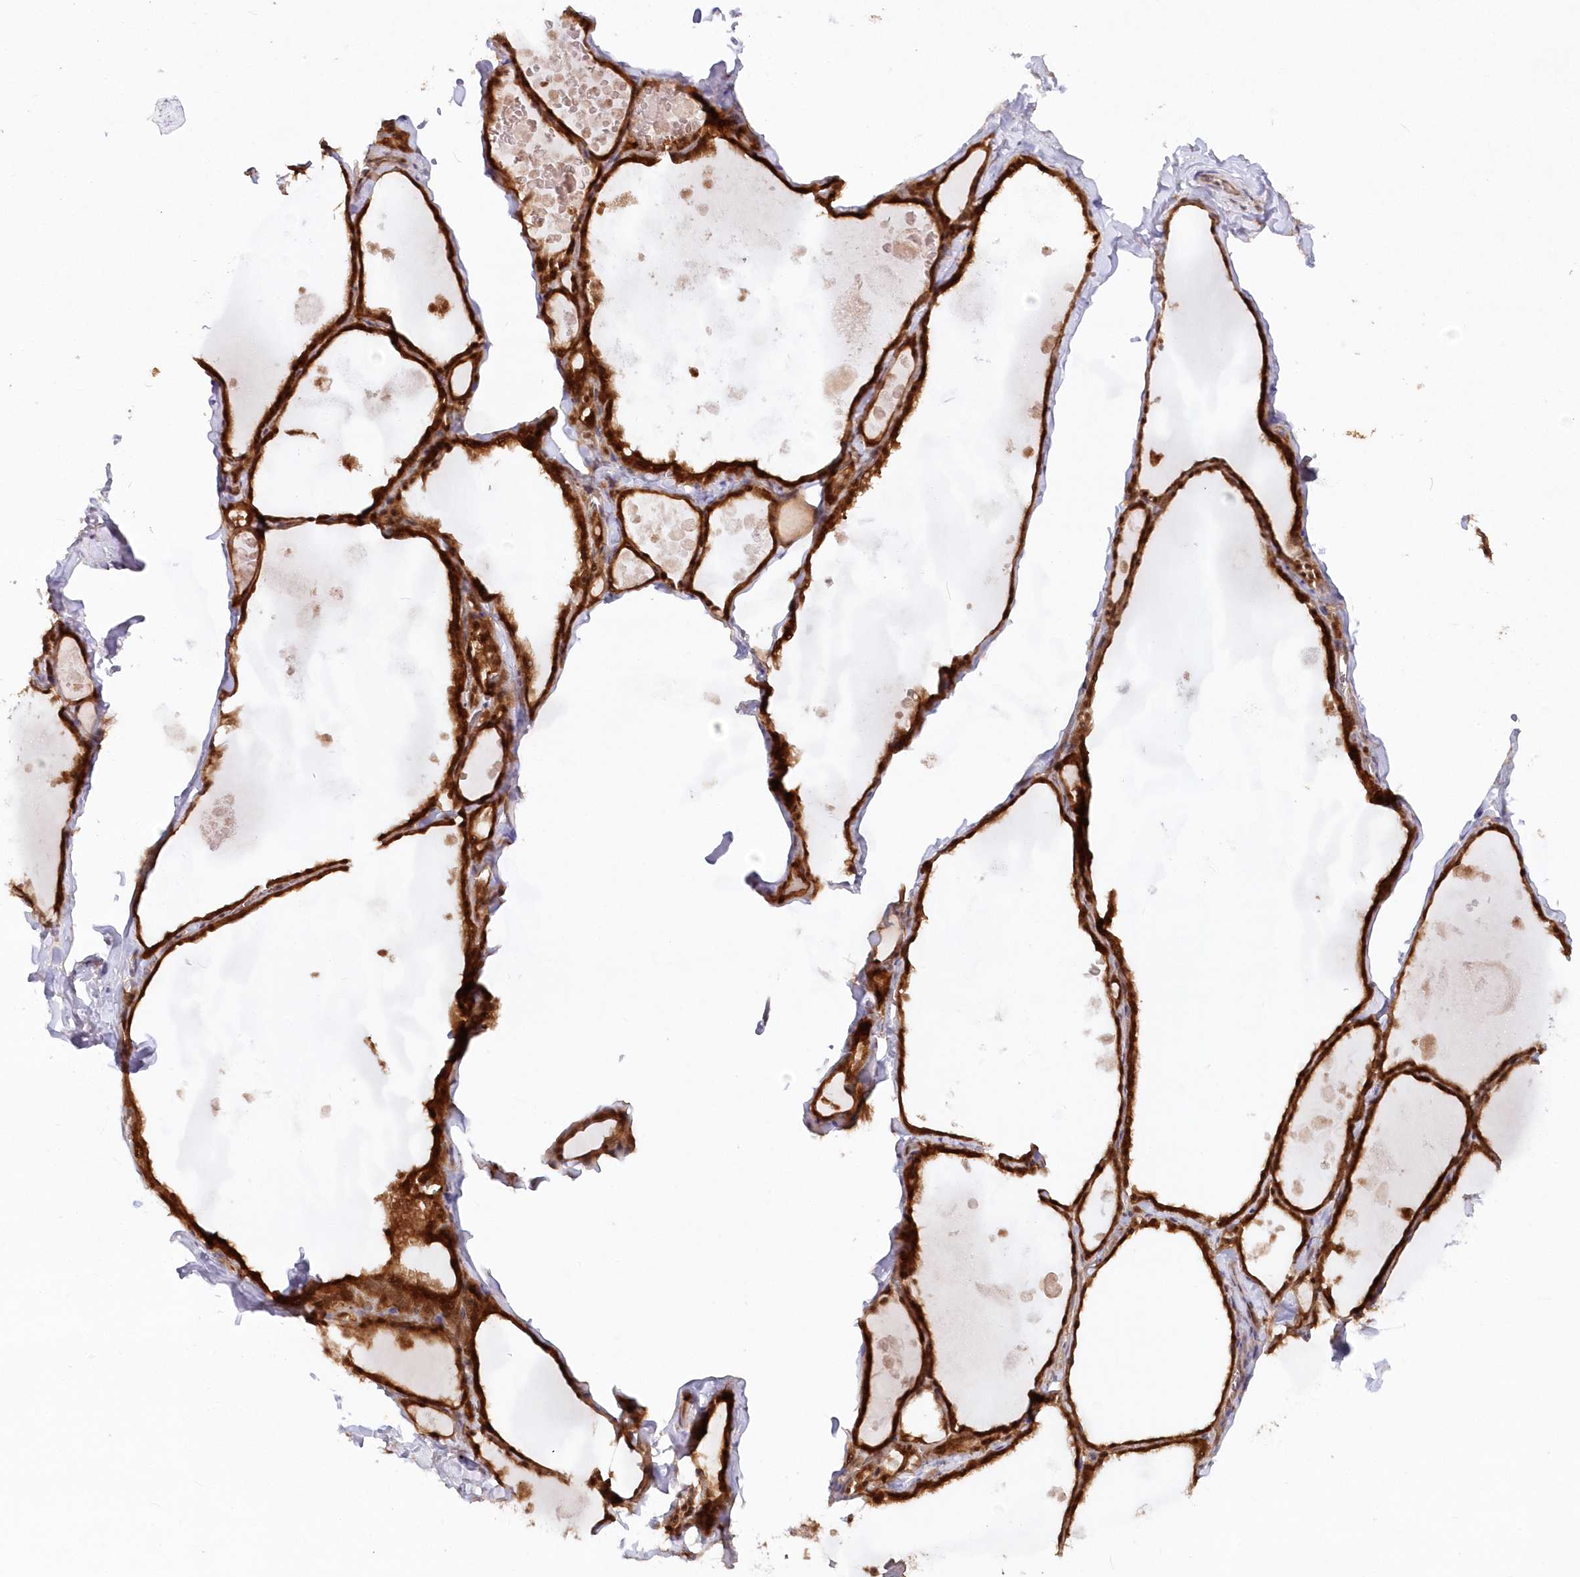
{"staining": {"intensity": "strong", "quantity": ">75%", "location": "cytoplasmic/membranous"}, "tissue": "thyroid gland", "cell_type": "Glandular cells", "image_type": "normal", "snomed": [{"axis": "morphology", "description": "Normal tissue, NOS"}, {"axis": "topography", "description": "Thyroid gland"}], "caption": "The micrograph demonstrates a brown stain indicating the presence of a protein in the cytoplasmic/membranous of glandular cells in thyroid gland. (IHC, brightfield microscopy, high magnification).", "gene": "GBE1", "patient": {"sex": "male", "age": 56}}